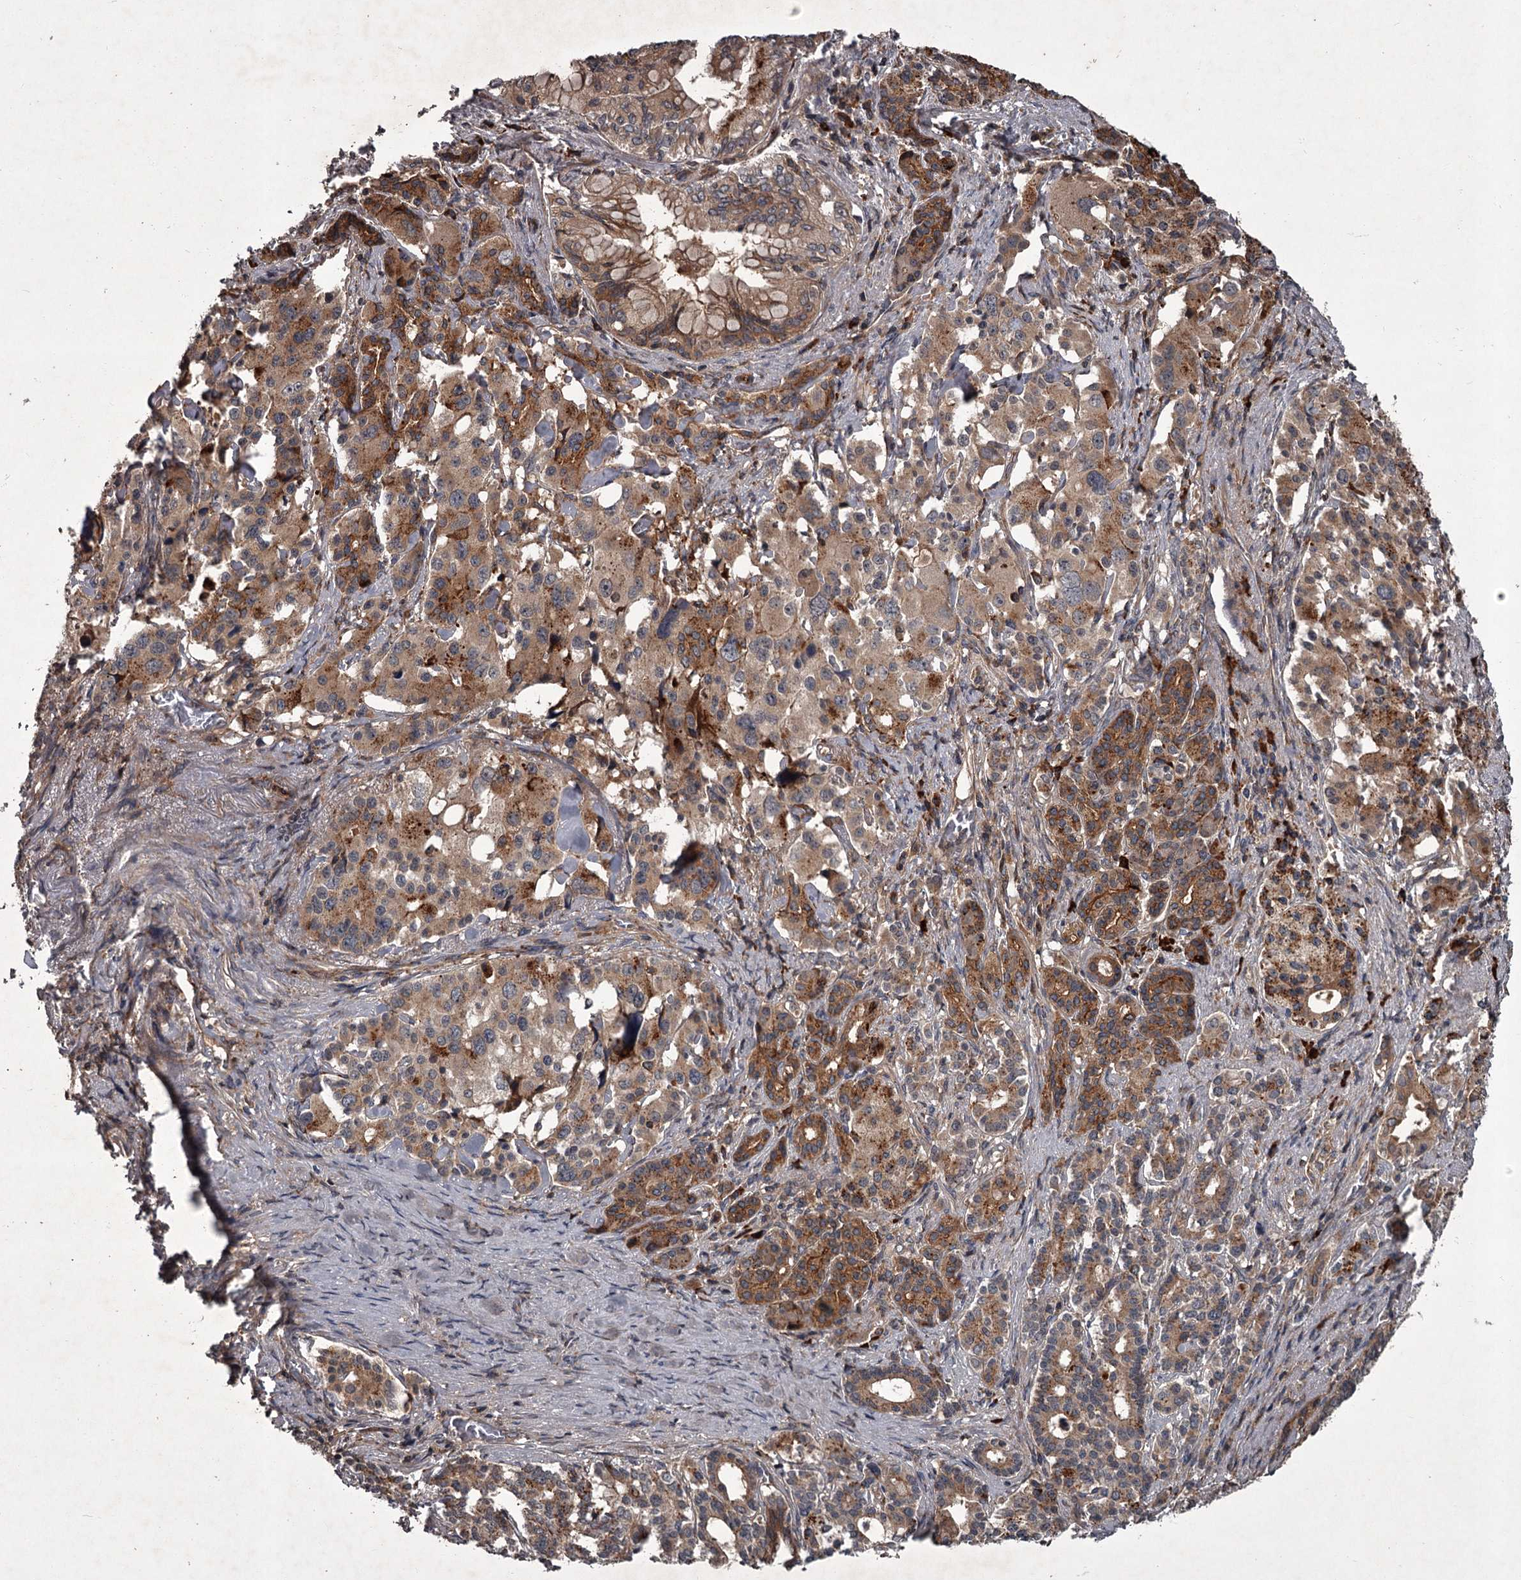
{"staining": {"intensity": "moderate", "quantity": ">75%", "location": "cytoplasmic/membranous"}, "tissue": "pancreatic cancer", "cell_type": "Tumor cells", "image_type": "cancer", "snomed": [{"axis": "morphology", "description": "Adenocarcinoma, NOS"}, {"axis": "topography", "description": "Pancreas"}], "caption": "Protein expression analysis of human pancreatic cancer reveals moderate cytoplasmic/membranous staining in approximately >75% of tumor cells.", "gene": "UNC93B1", "patient": {"sex": "female", "age": 74}}